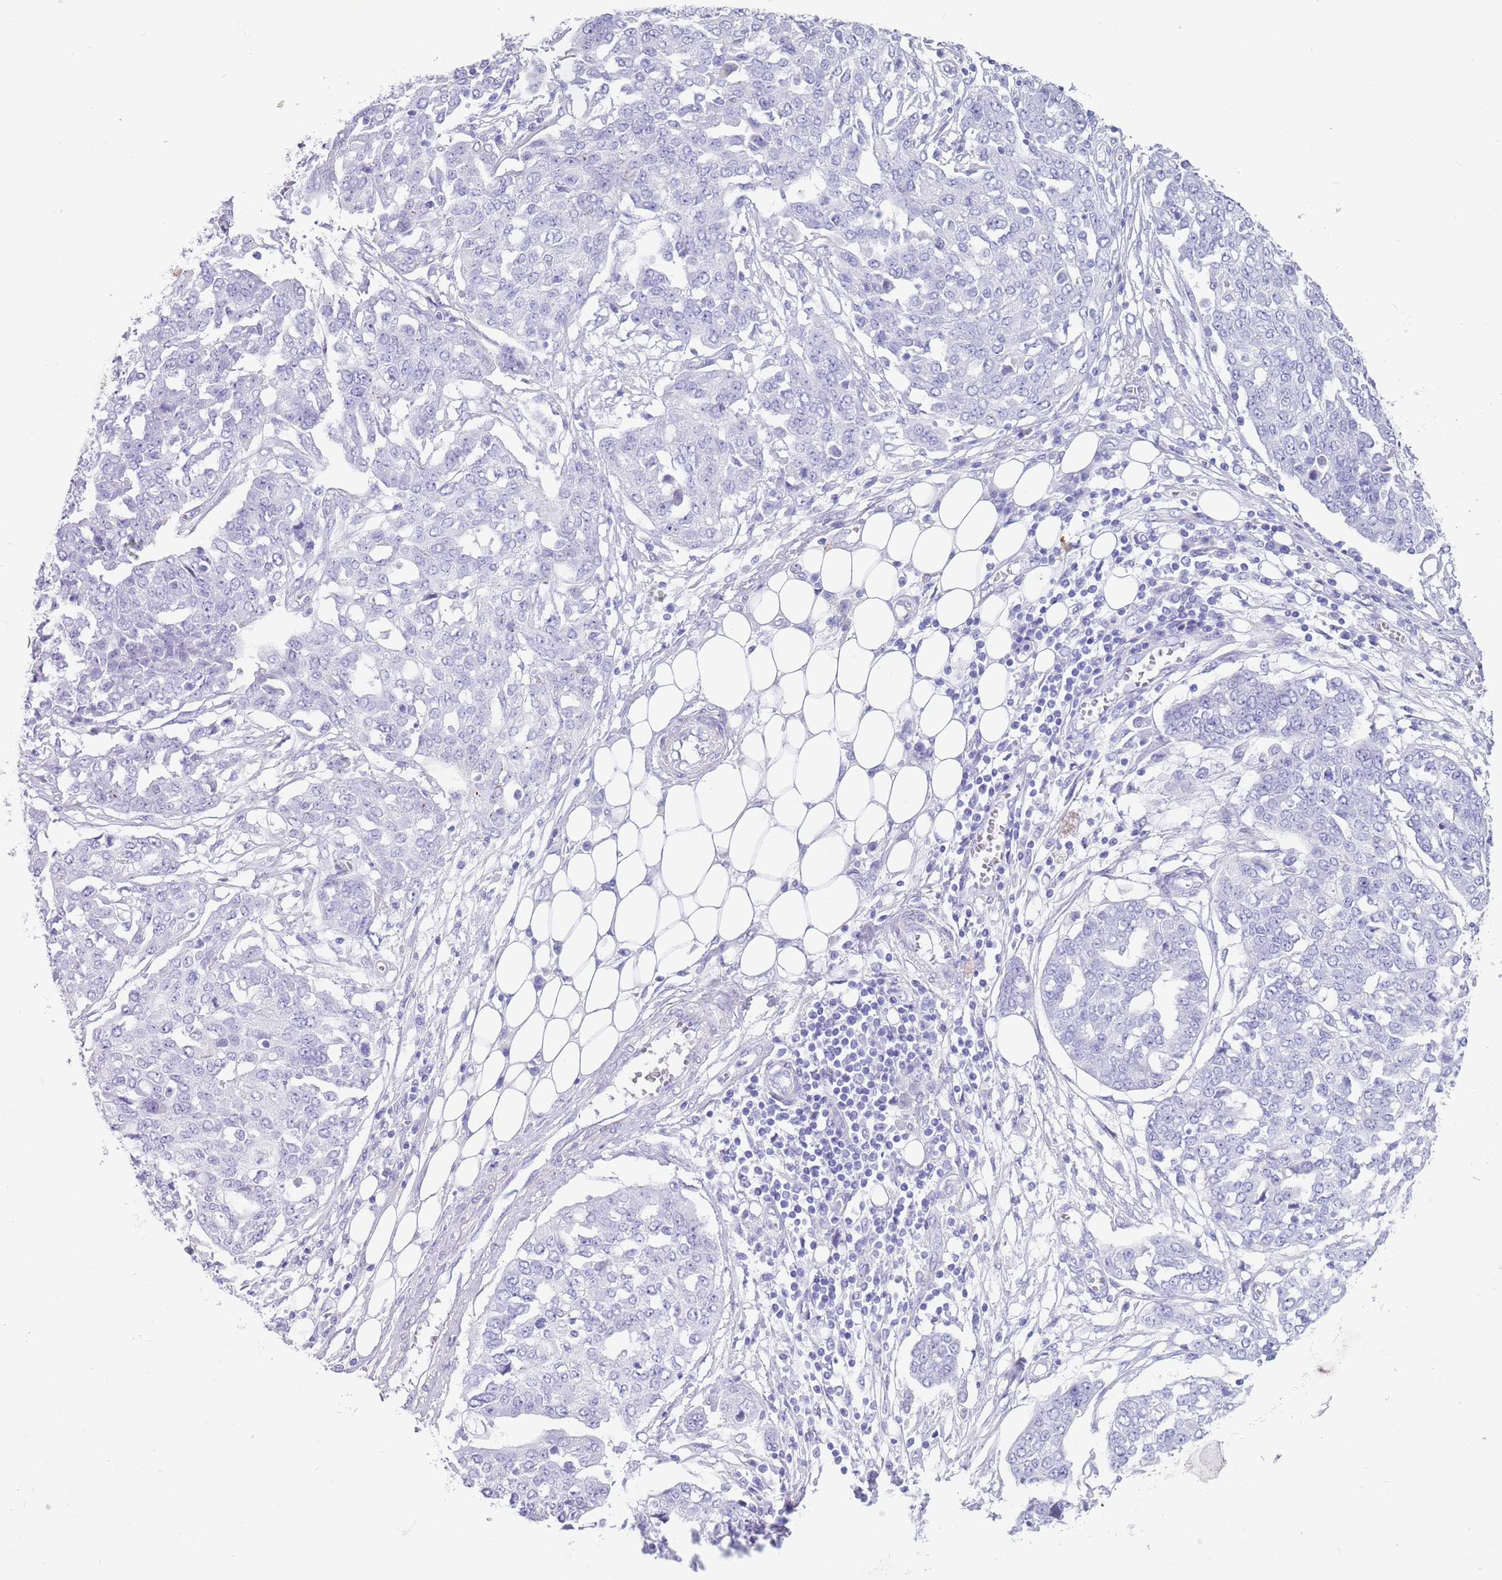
{"staining": {"intensity": "negative", "quantity": "none", "location": "none"}, "tissue": "ovarian cancer", "cell_type": "Tumor cells", "image_type": "cancer", "snomed": [{"axis": "morphology", "description": "Cystadenocarcinoma, serous, NOS"}, {"axis": "topography", "description": "Soft tissue"}, {"axis": "topography", "description": "Ovary"}], "caption": "The image reveals no staining of tumor cells in ovarian serous cystadenocarcinoma.", "gene": "CPXM2", "patient": {"sex": "female", "age": 57}}